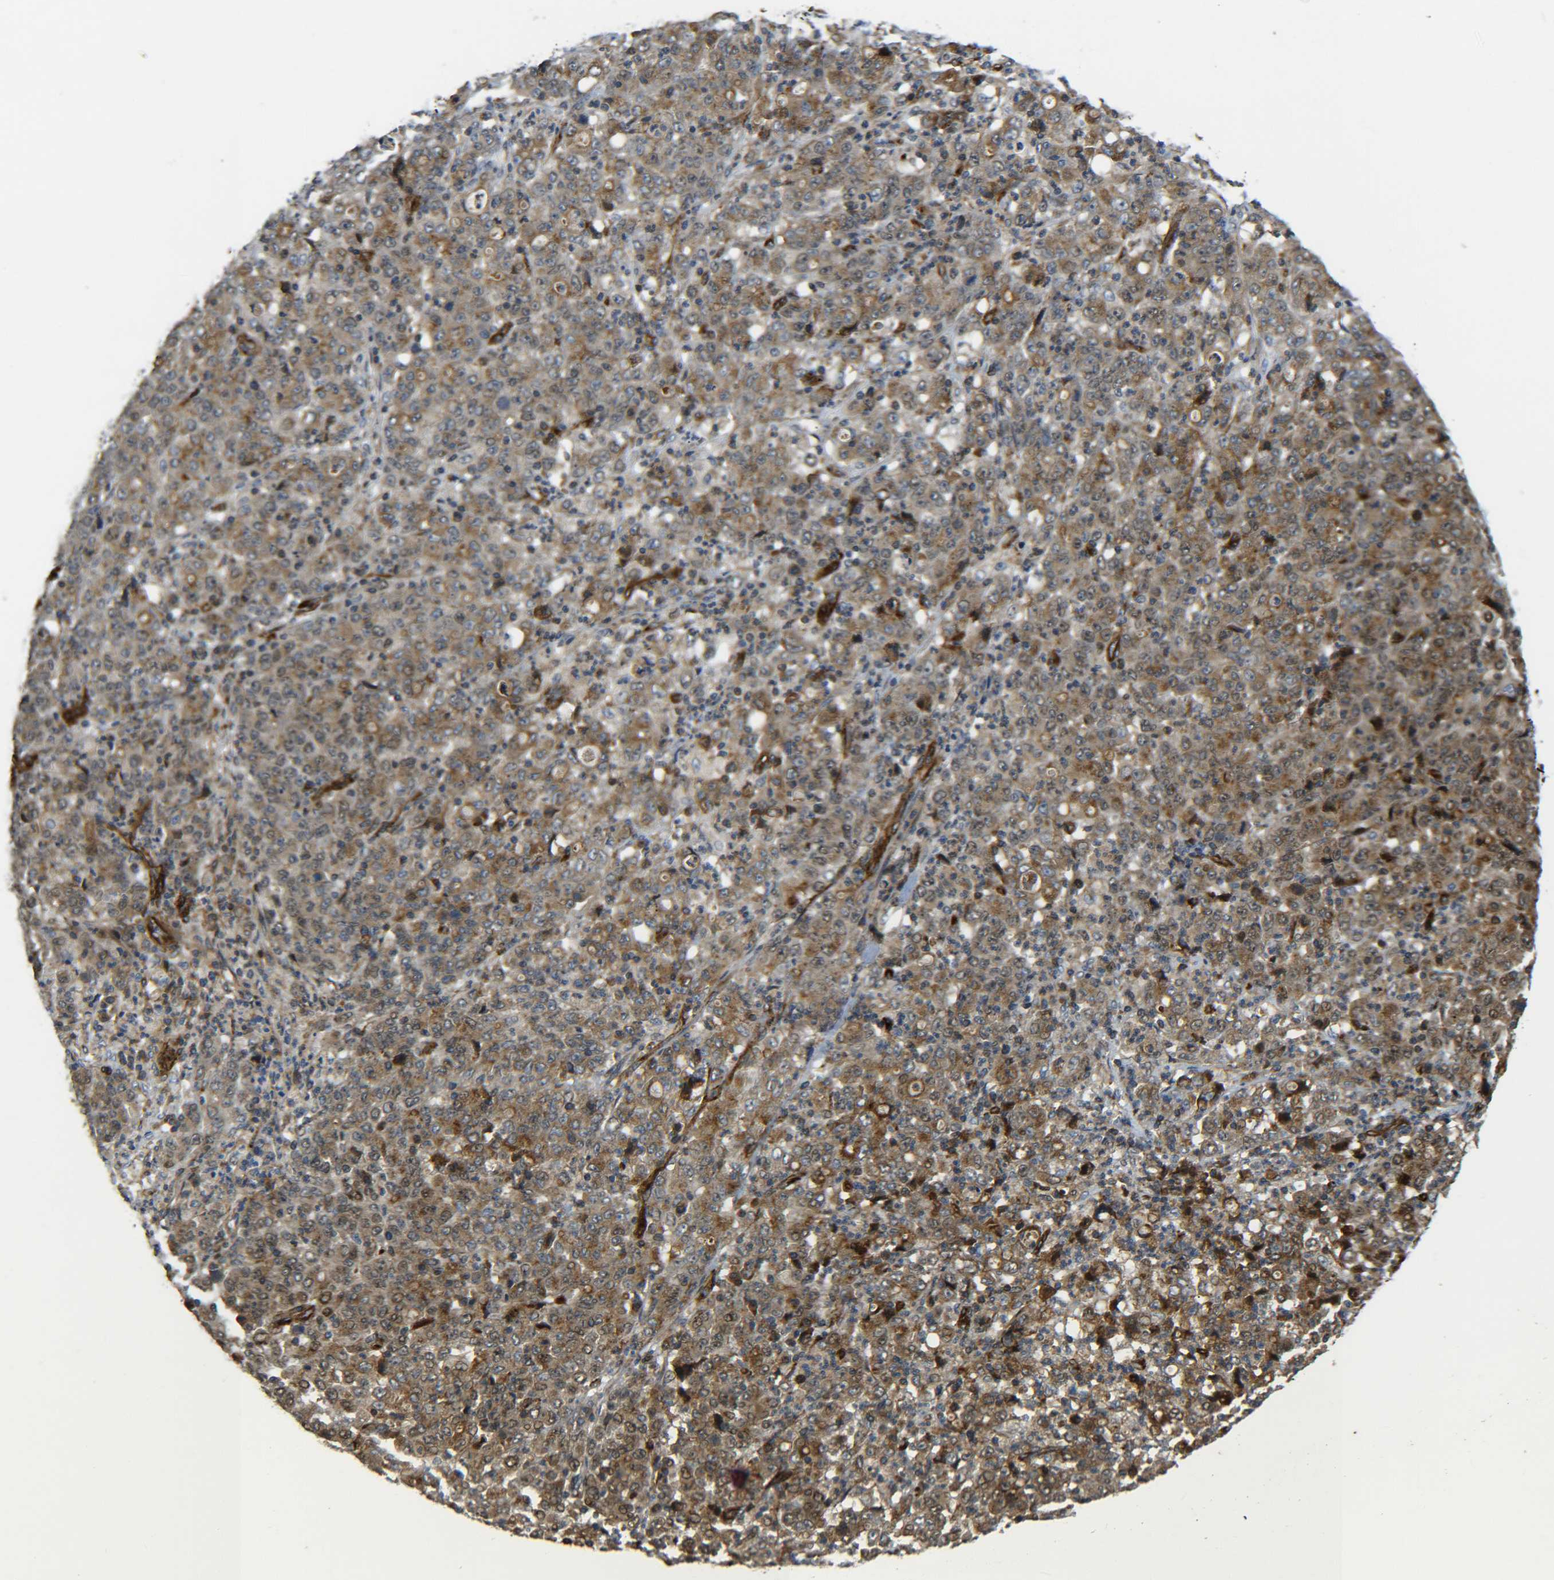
{"staining": {"intensity": "moderate", "quantity": ">75%", "location": "cytoplasmic/membranous"}, "tissue": "stomach cancer", "cell_type": "Tumor cells", "image_type": "cancer", "snomed": [{"axis": "morphology", "description": "Adenocarcinoma, NOS"}, {"axis": "topography", "description": "Stomach, lower"}], "caption": "Adenocarcinoma (stomach) was stained to show a protein in brown. There is medium levels of moderate cytoplasmic/membranous staining in approximately >75% of tumor cells.", "gene": "ECE1", "patient": {"sex": "female", "age": 71}}